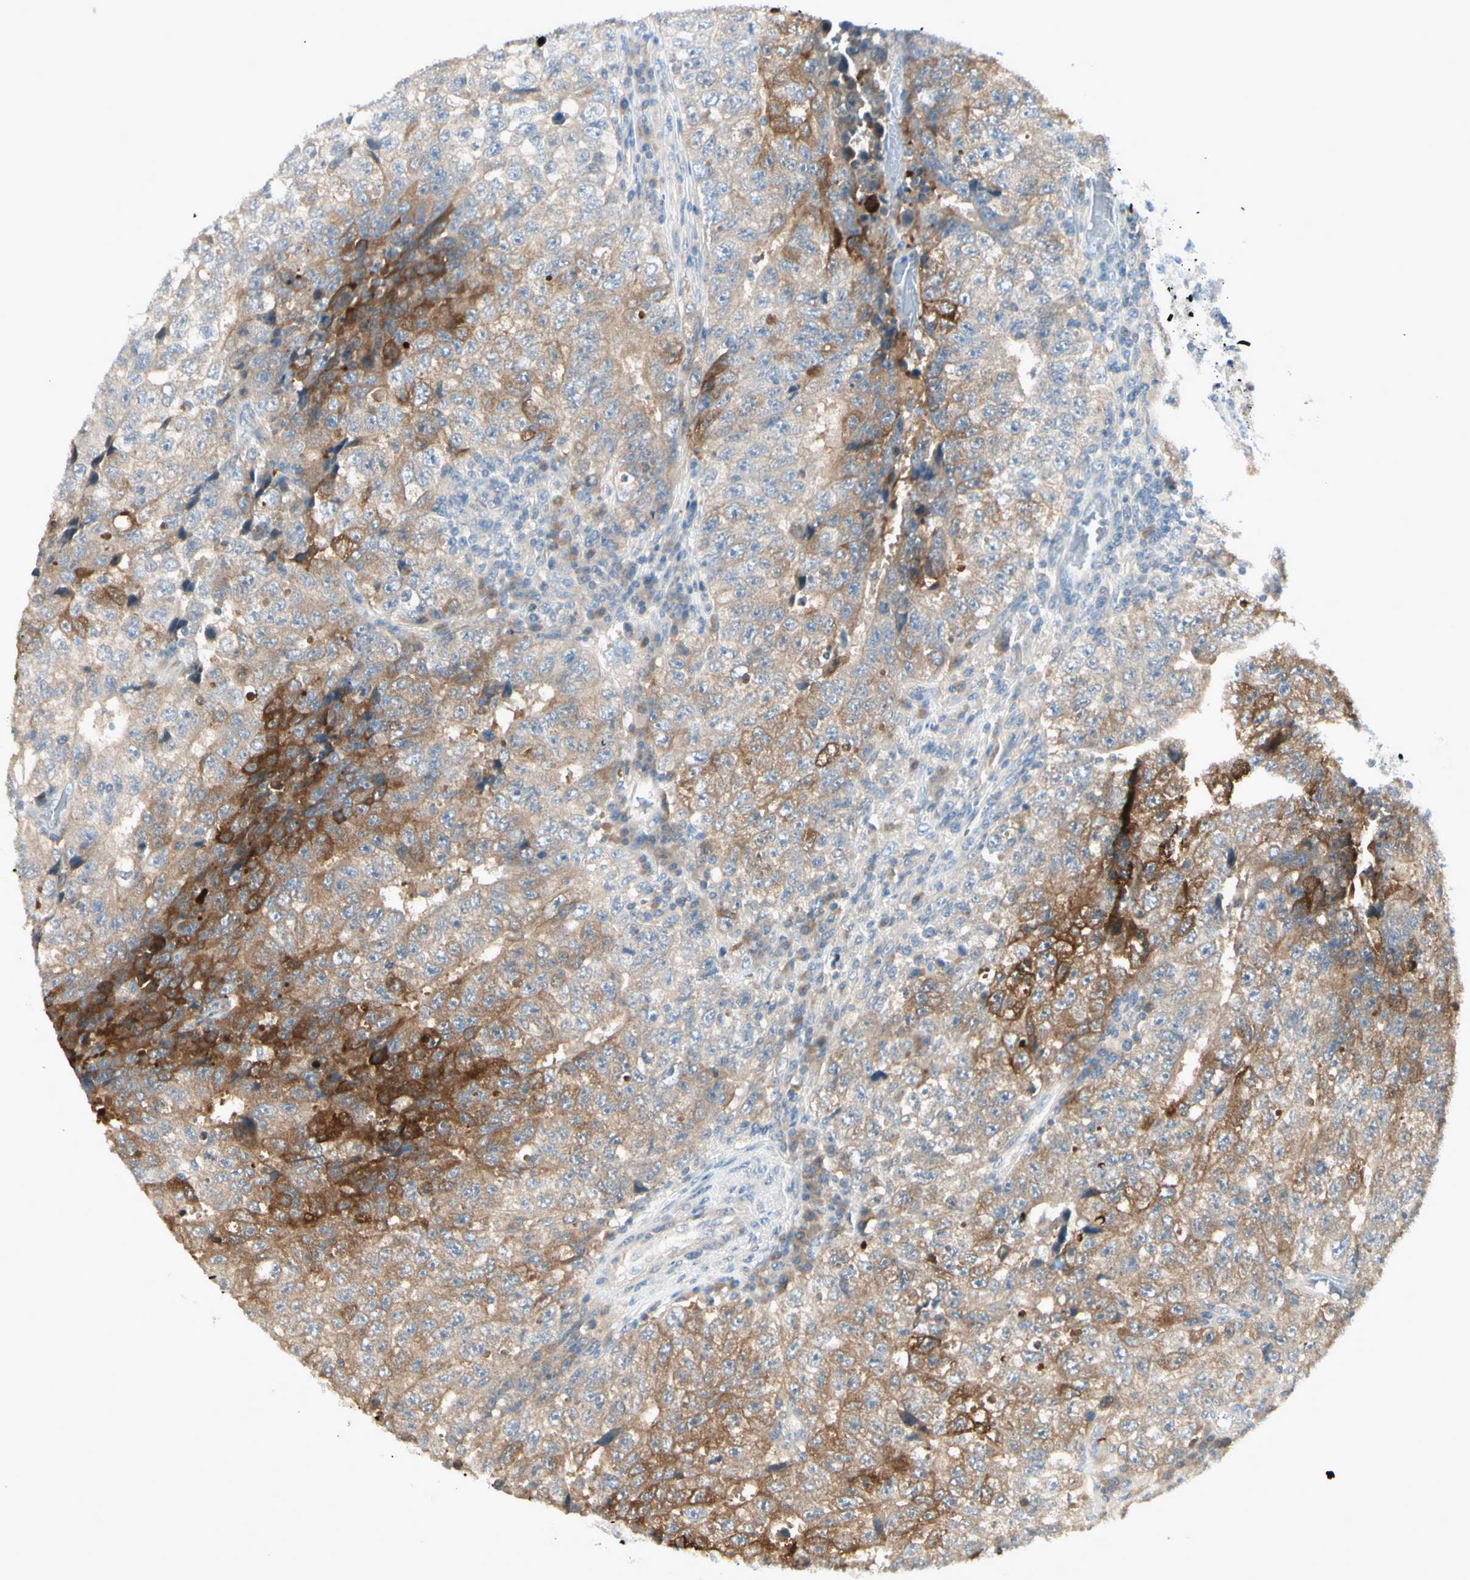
{"staining": {"intensity": "strong", "quantity": "25%-75%", "location": "cytoplasmic/membranous"}, "tissue": "testis cancer", "cell_type": "Tumor cells", "image_type": "cancer", "snomed": [{"axis": "morphology", "description": "Necrosis, NOS"}, {"axis": "morphology", "description": "Carcinoma, Embryonal, NOS"}, {"axis": "topography", "description": "Testis"}], "caption": "Strong cytoplasmic/membranous protein positivity is appreciated in approximately 25%-75% of tumor cells in testis cancer. The protein of interest is shown in brown color, while the nuclei are stained blue.", "gene": "CYP2E1", "patient": {"sex": "male", "age": 19}}